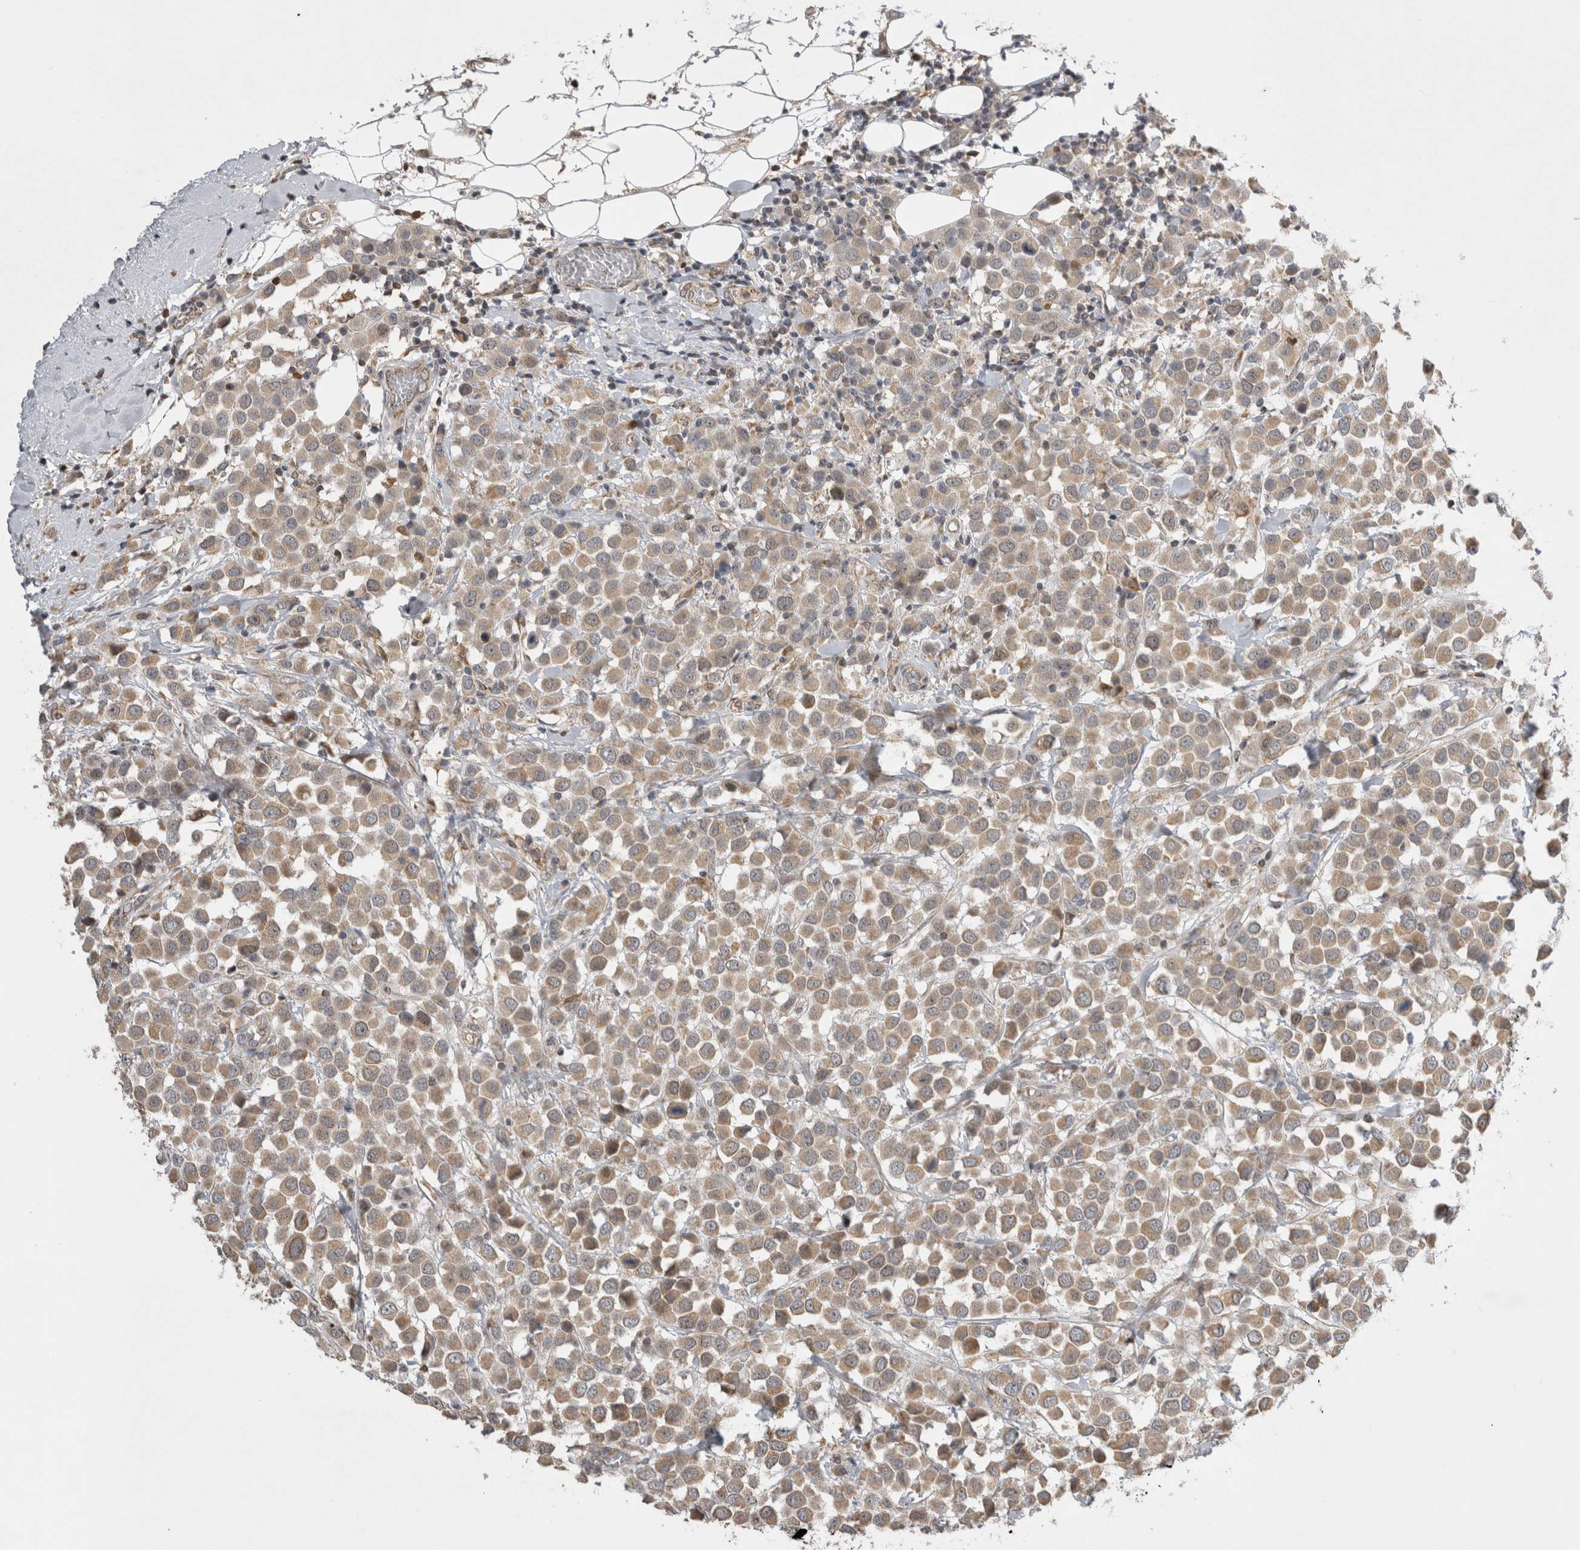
{"staining": {"intensity": "weak", "quantity": ">75%", "location": "cytoplasmic/membranous"}, "tissue": "breast cancer", "cell_type": "Tumor cells", "image_type": "cancer", "snomed": [{"axis": "morphology", "description": "Duct carcinoma"}, {"axis": "topography", "description": "Breast"}], "caption": "Breast cancer (invasive ductal carcinoma) tissue shows weak cytoplasmic/membranous positivity in about >75% of tumor cells, visualized by immunohistochemistry.", "gene": "KCNIP1", "patient": {"sex": "female", "age": 61}}